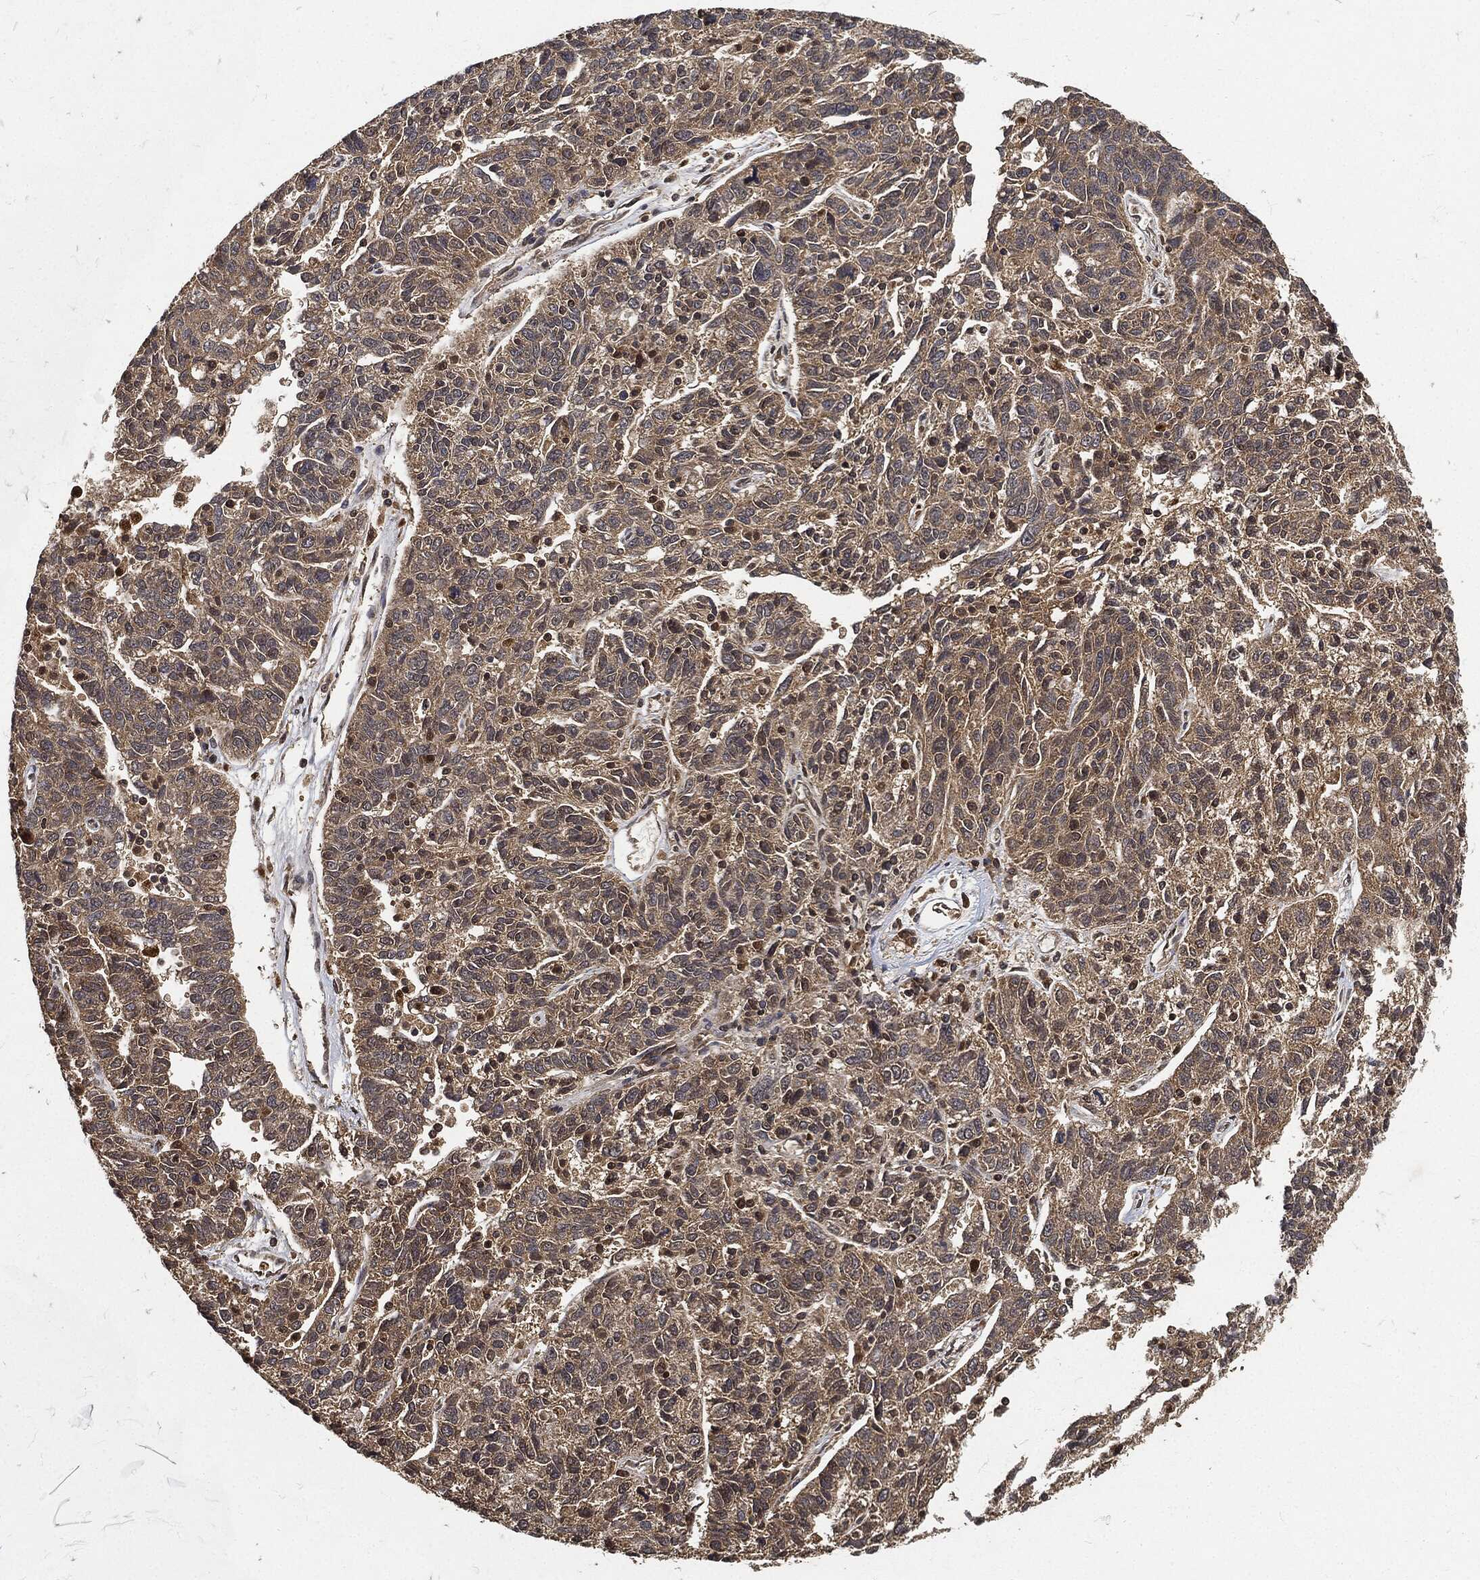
{"staining": {"intensity": "weak", "quantity": ">75%", "location": "cytoplasmic/membranous"}, "tissue": "ovarian cancer", "cell_type": "Tumor cells", "image_type": "cancer", "snomed": [{"axis": "morphology", "description": "Cystadenocarcinoma, serous, NOS"}, {"axis": "topography", "description": "Ovary"}], "caption": "Brown immunohistochemical staining in human ovarian cancer exhibits weak cytoplasmic/membranous expression in about >75% of tumor cells.", "gene": "ZNF226", "patient": {"sex": "female", "age": 71}}